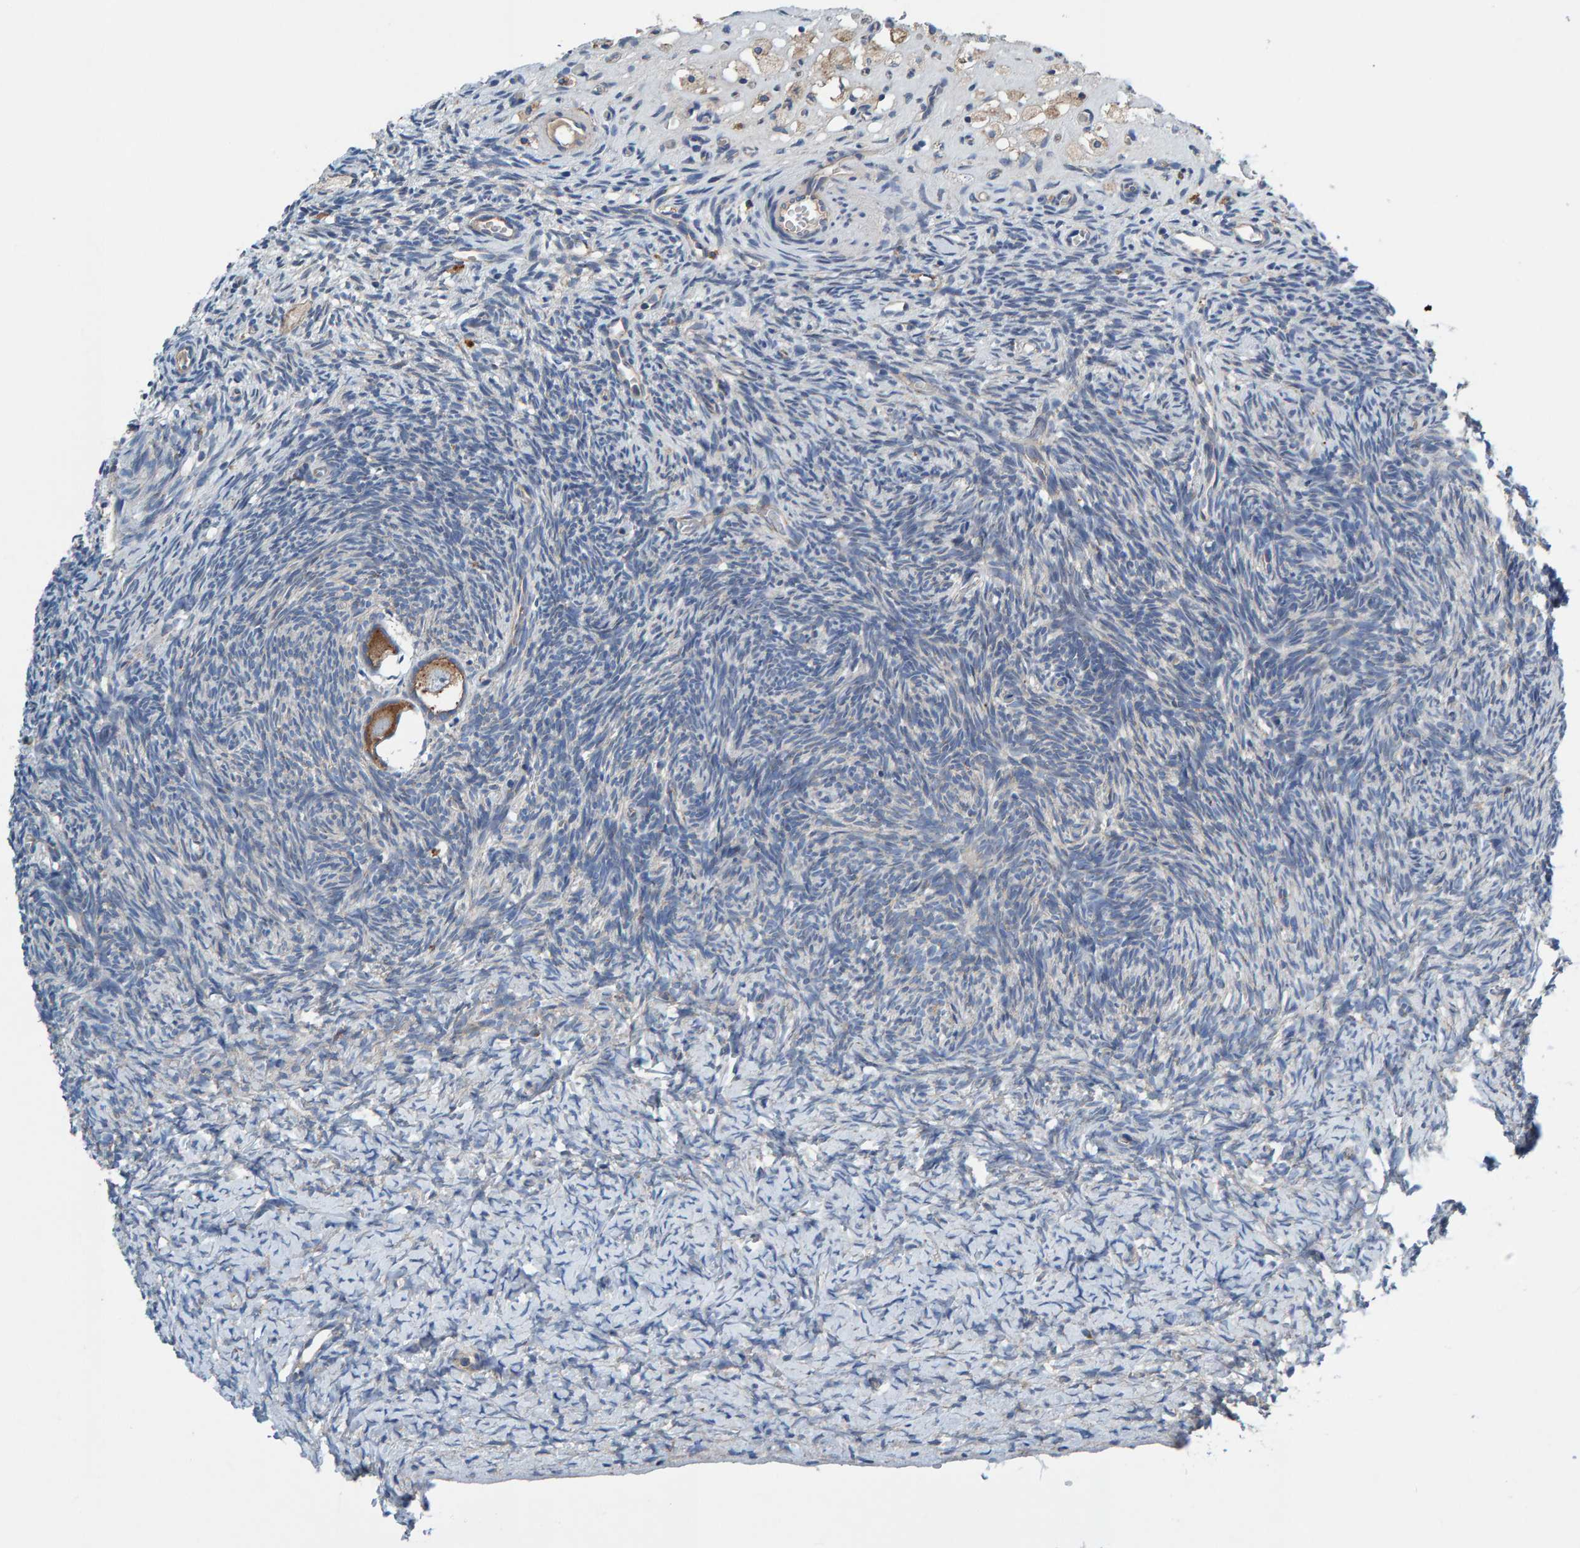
{"staining": {"intensity": "moderate", "quantity": ">75%", "location": "cytoplasmic/membranous"}, "tissue": "ovary", "cell_type": "Follicle cells", "image_type": "normal", "snomed": [{"axis": "morphology", "description": "Normal tissue, NOS"}, {"axis": "topography", "description": "Ovary"}], "caption": "Ovary was stained to show a protein in brown. There is medium levels of moderate cytoplasmic/membranous expression in approximately >75% of follicle cells.", "gene": "MKLN1", "patient": {"sex": "female", "age": 34}}